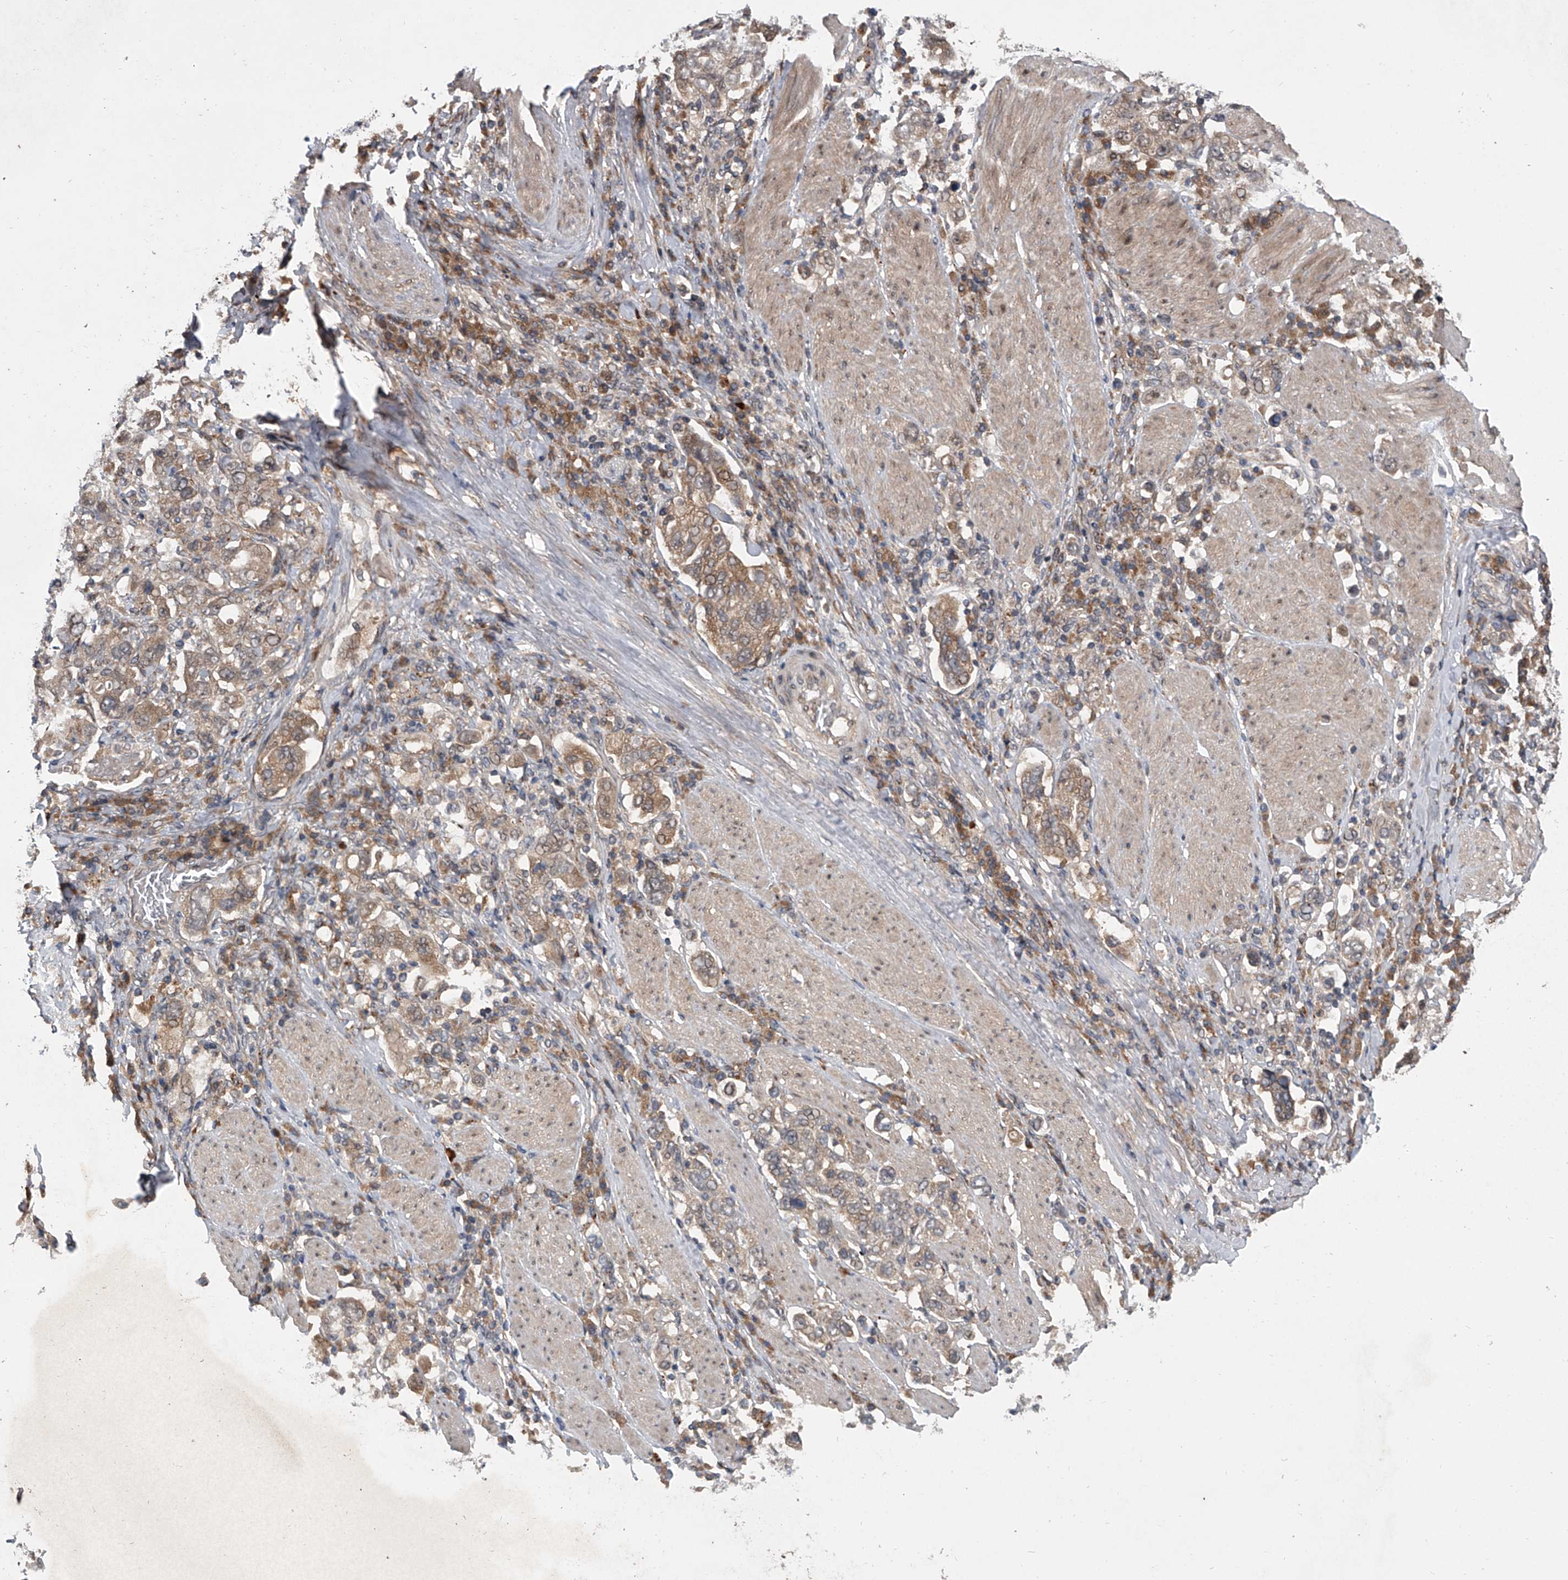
{"staining": {"intensity": "weak", "quantity": ">75%", "location": "cytoplasmic/membranous"}, "tissue": "stomach cancer", "cell_type": "Tumor cells", "image_type": "cancer", "snomed": [{"axis": "morphology", "description": "Adenocarcinoma, NOS"}, {"axis": "topography", "description": "Stomach, upper"}], "caption": "Immunohistochemistry (IHC) of human stomach cancer reveals low levels of weak cytoplasmic/membranous expression in approximately >75% of tumor cells.", "gene": "GEMIN8", "patient": {"sex": "male", "age": 62}}